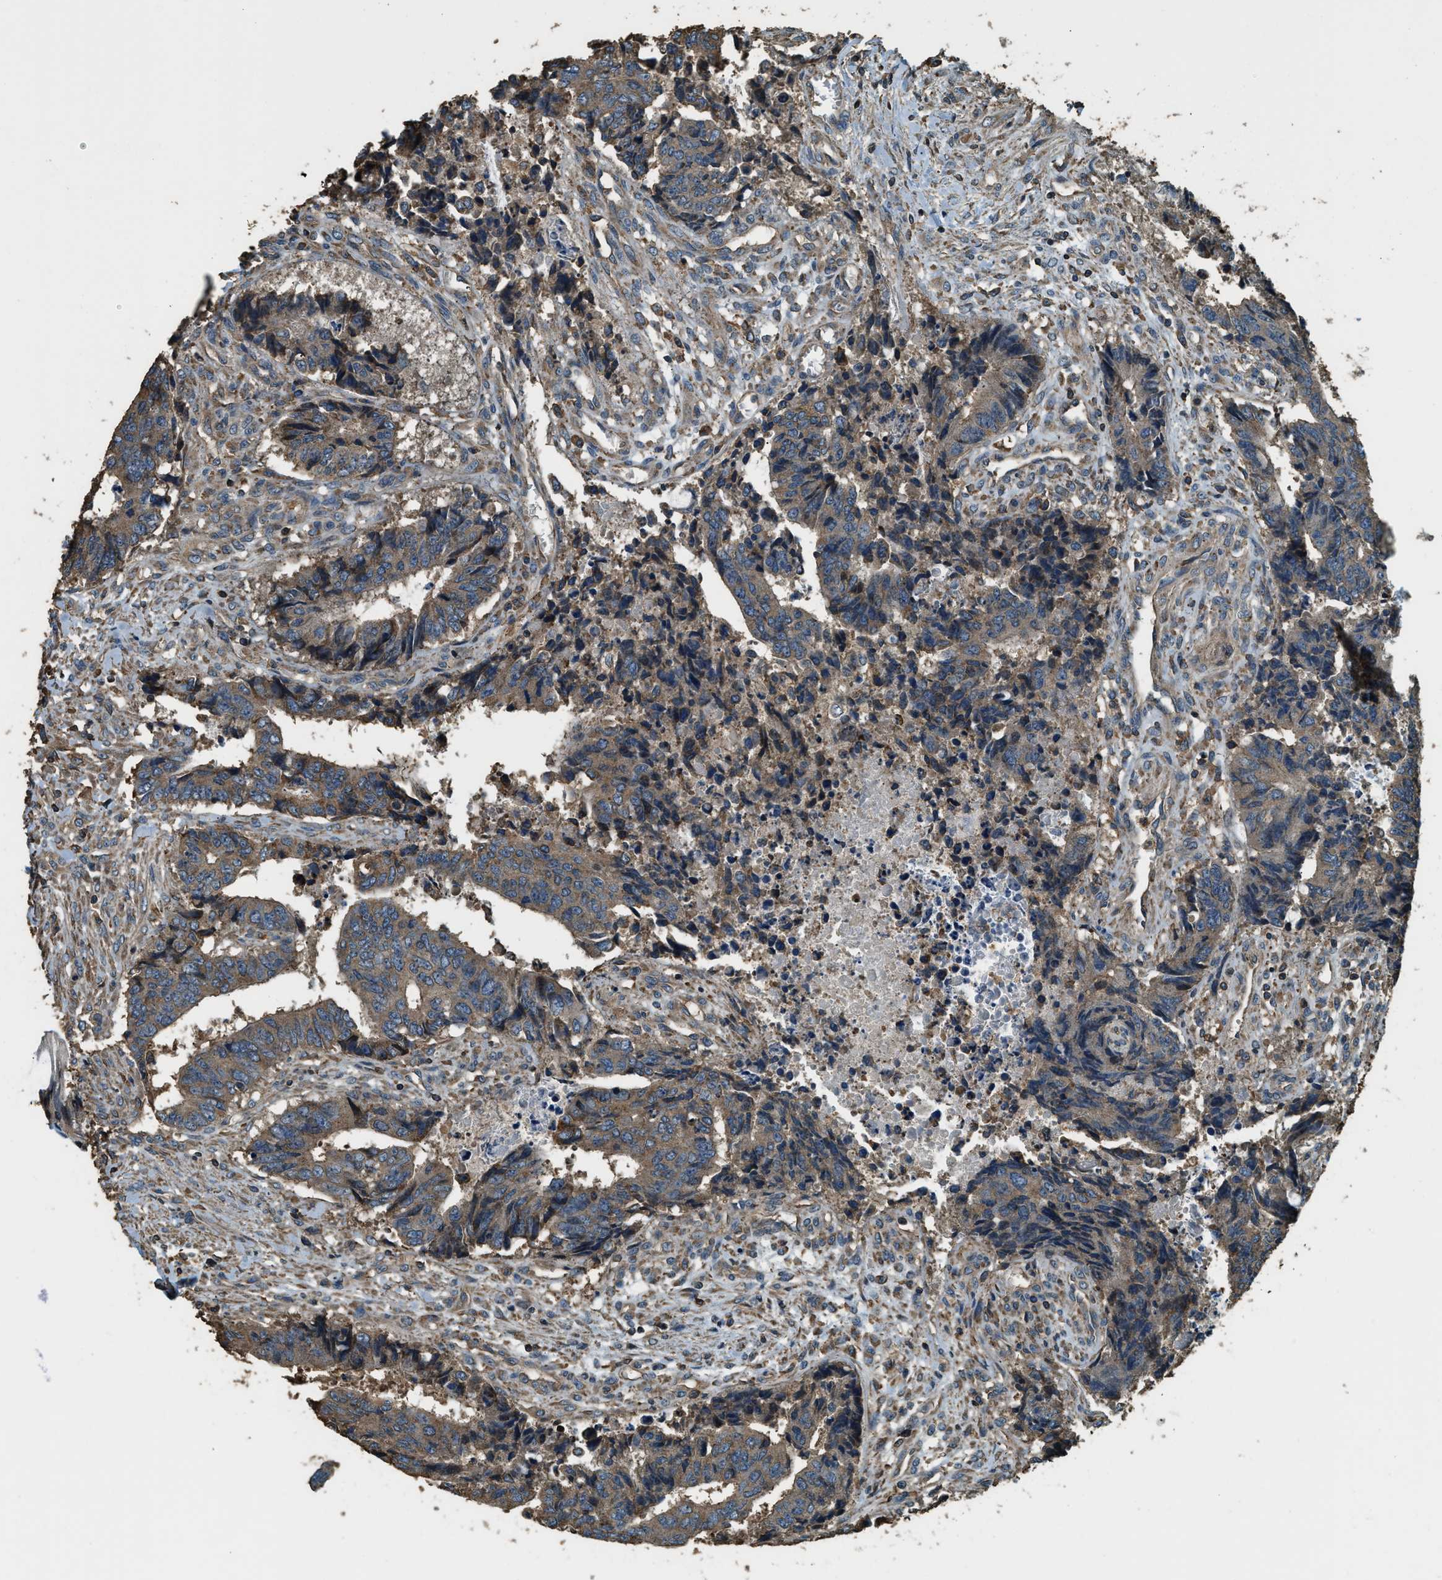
{"staining": {"intensity": "moderate", "quantity": ">75%", "location": "cytoplasmic/membranous"}, "tissue": "colorectal cancer", "cell_type": "Tumor cells", "image_type": "cancer", "snomed": [{"axis": "morphology", "description": "Adenocarcinoma, NOS"}, {"axis": "topography", "description": "Rectum"}], "caption": "Immunohistochemical staining of human colorectal adenocarcinoma exhibits medium levels of moderate cytoplasmic/membranous protein positivity in approximately >75% of tumor cells.", "gene": "ERGIC1", "patient": {"sex": "male", "age": 84}}